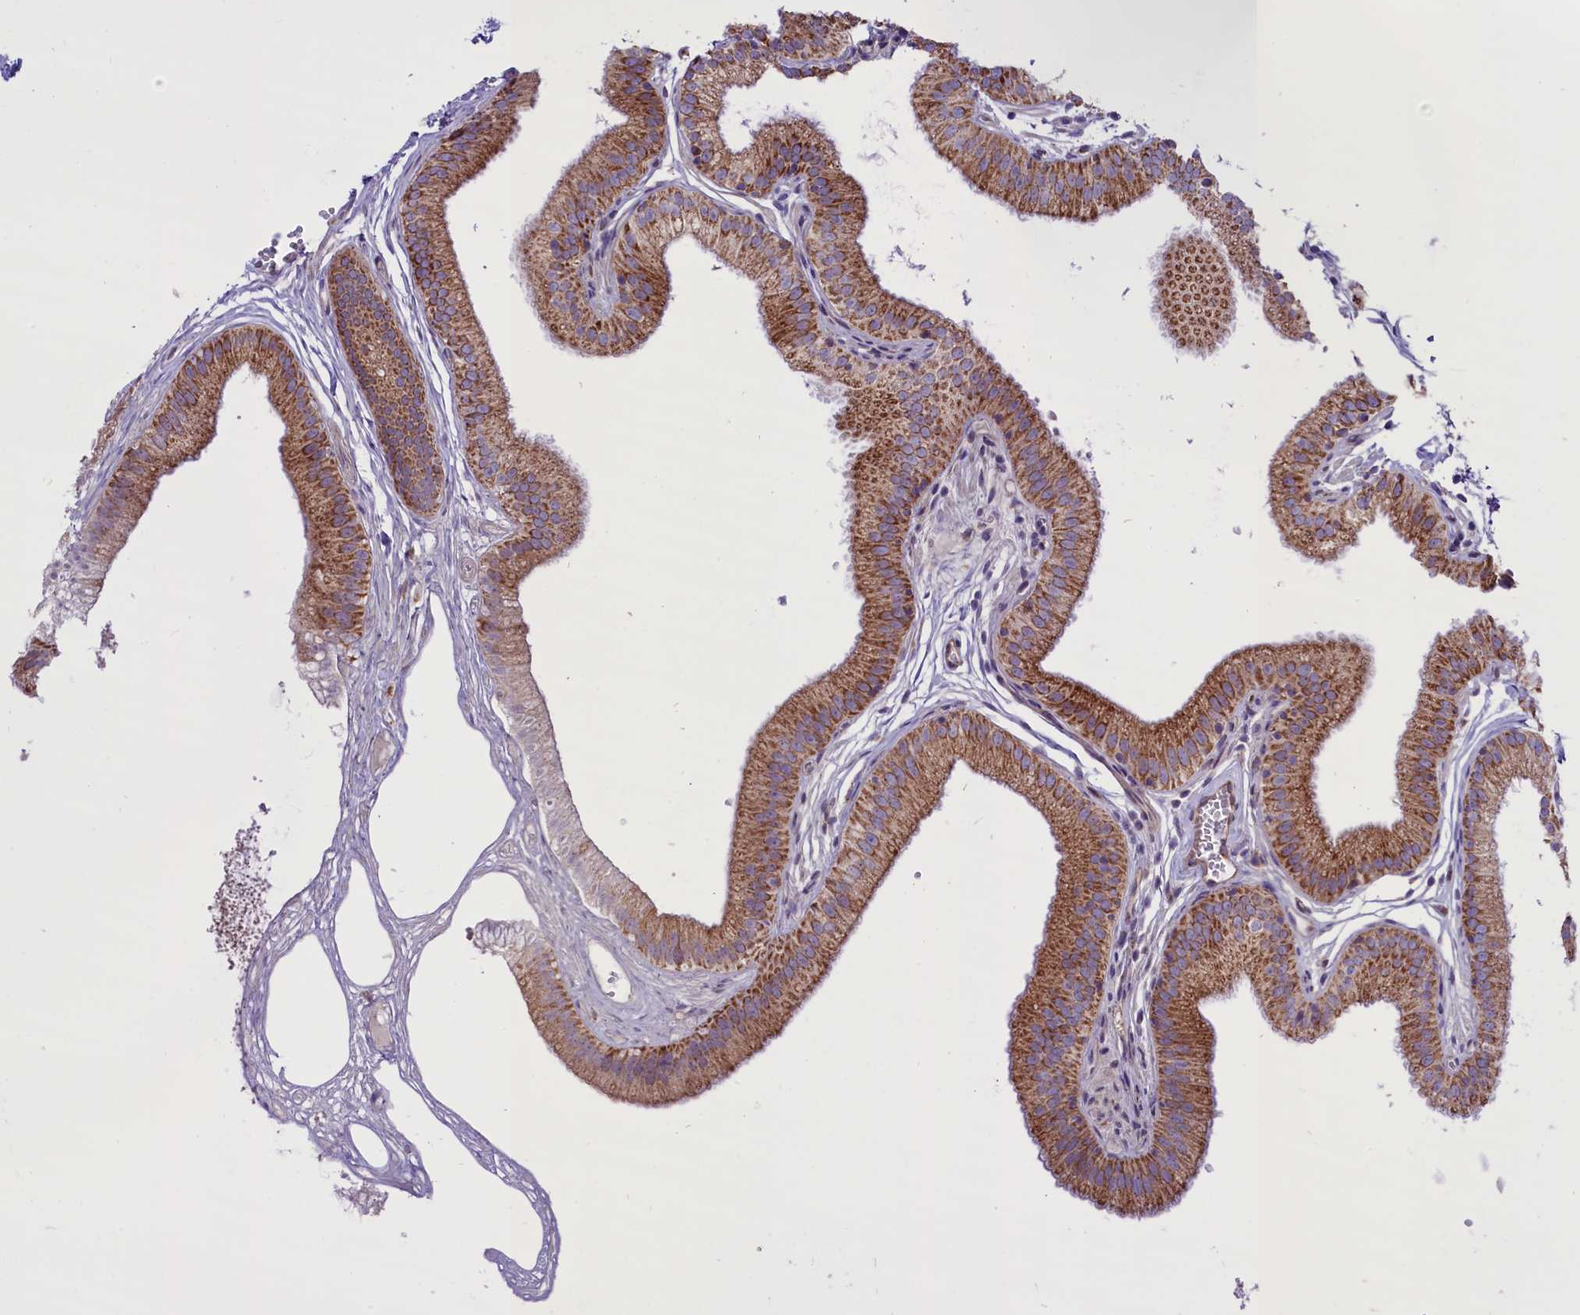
{"staining": {"intensity": "moderate", "quantity": ">75%", "location": "cytoplasmic/membranous"}, "tissue": "gallbladder", "cell_type": "Glandular cells", "image_type": "normal", "snomed": [{"axis": "morphology", "description": "Normal tissue, NOS"}, {"axis": "topography", "description": "Gallbladder"}], "caption": "The image reveals immunohistochemical staining of benign gallbladder. There is moderate cytoplasmic/membranous expression is seen in approximately >75% of glandular cells.", "gene": "PTPRU", "patient": {"sex": "female", "age": 54}}